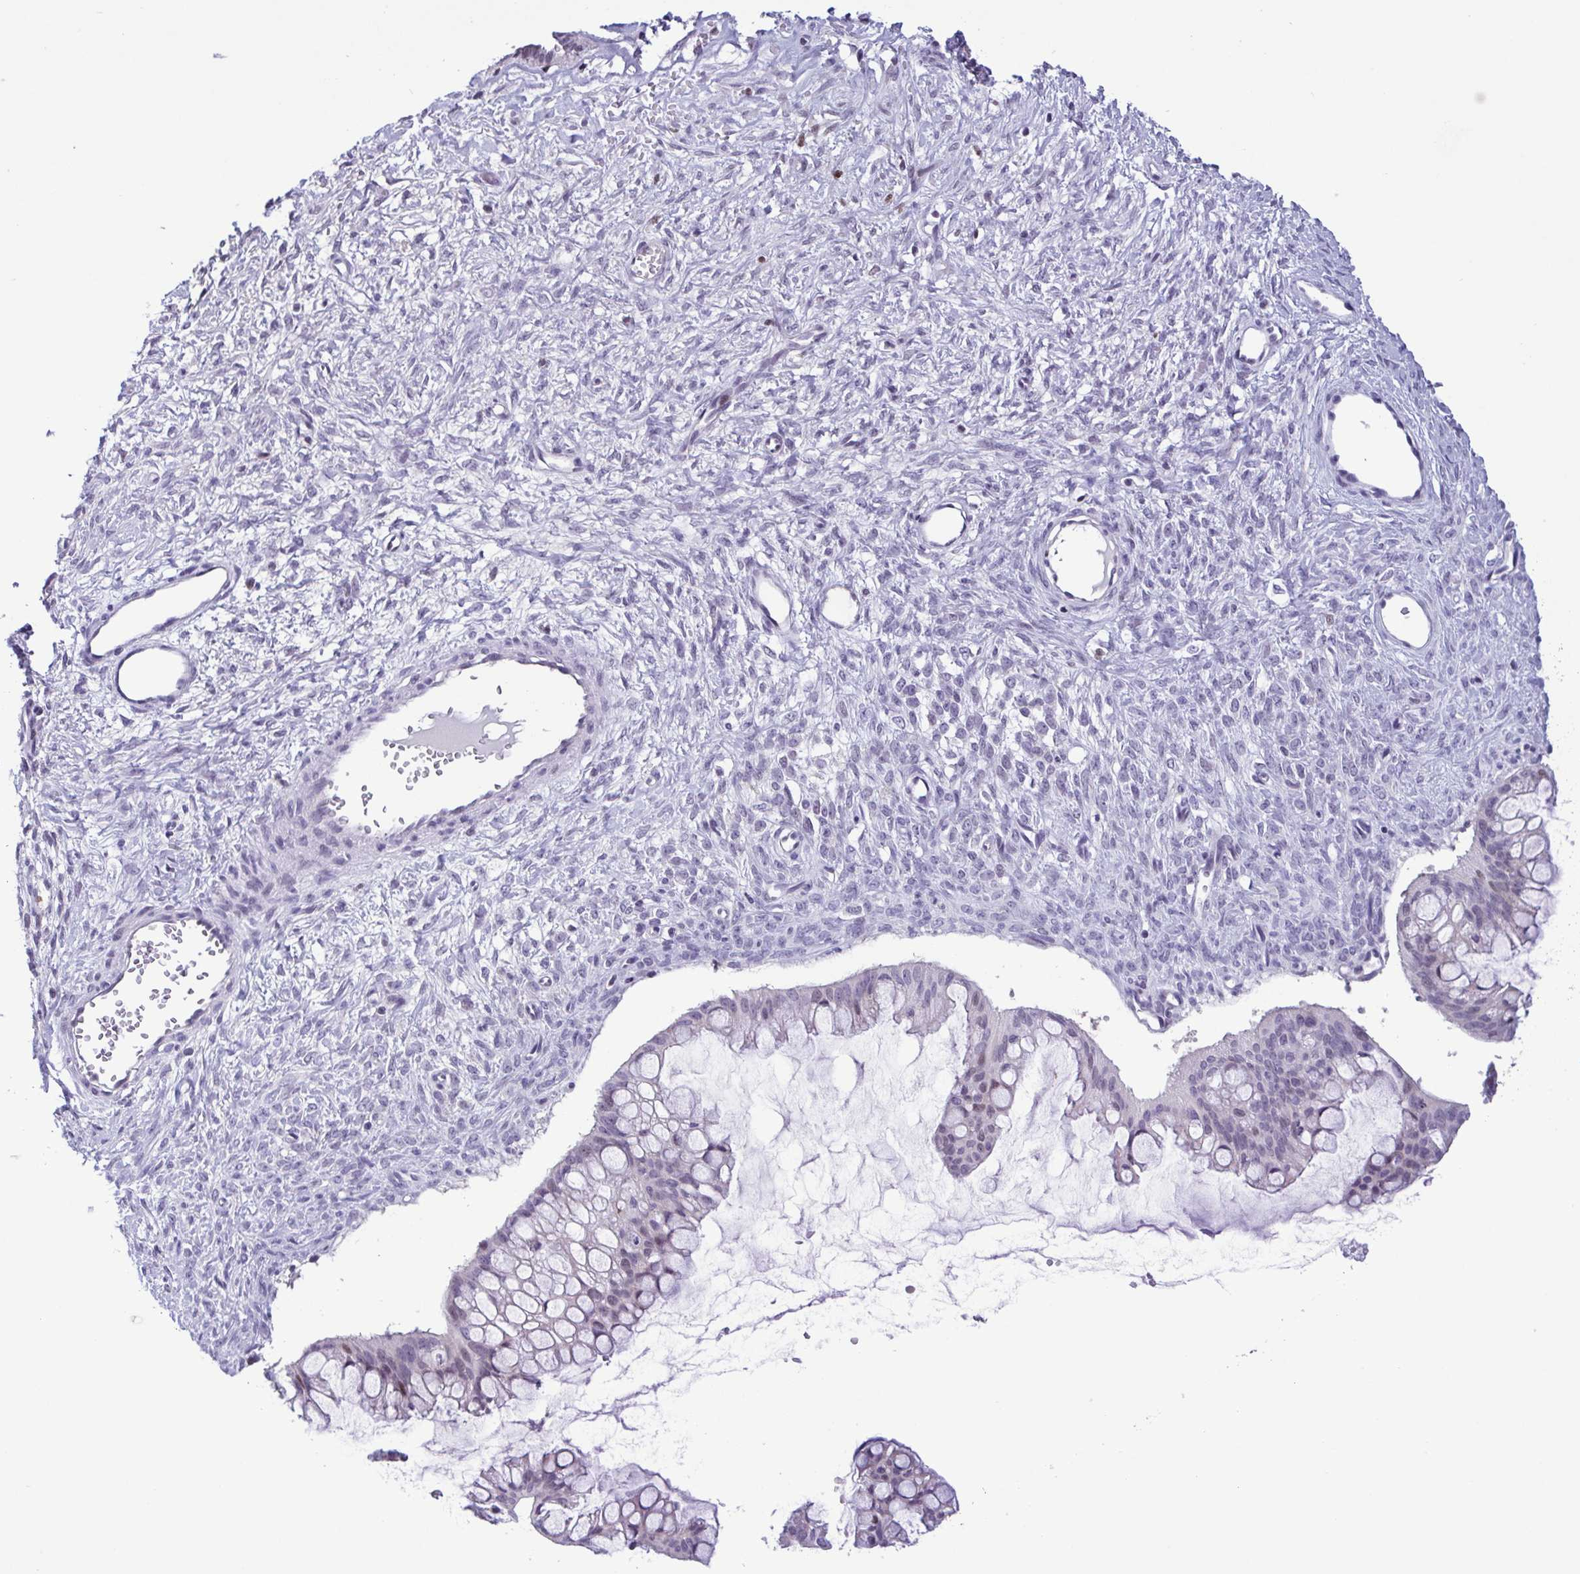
{"staining": {"intensity": "negative", "quantity": "none", "location": "none"}, "tissue": "ovarian cancer", "cell_type": "Tumor cells", "image_type": "cancer", "snomed": [{"axis": "morphology", "description": "Cystadenocarcinoma, mucinous, NOS"}, {"axis": "topography", "description": "Ovary"}], "caption": "IHC of human ovarian cancer reveals no expression in tumor cells. The staining was performed using DAB to visualize the protein expression in brown, while the nuclei were stained in blue with hematoxylin (Magnification: 20x).", "gene": "IRF1", "patient": {"sex": "female", "age": 73}}